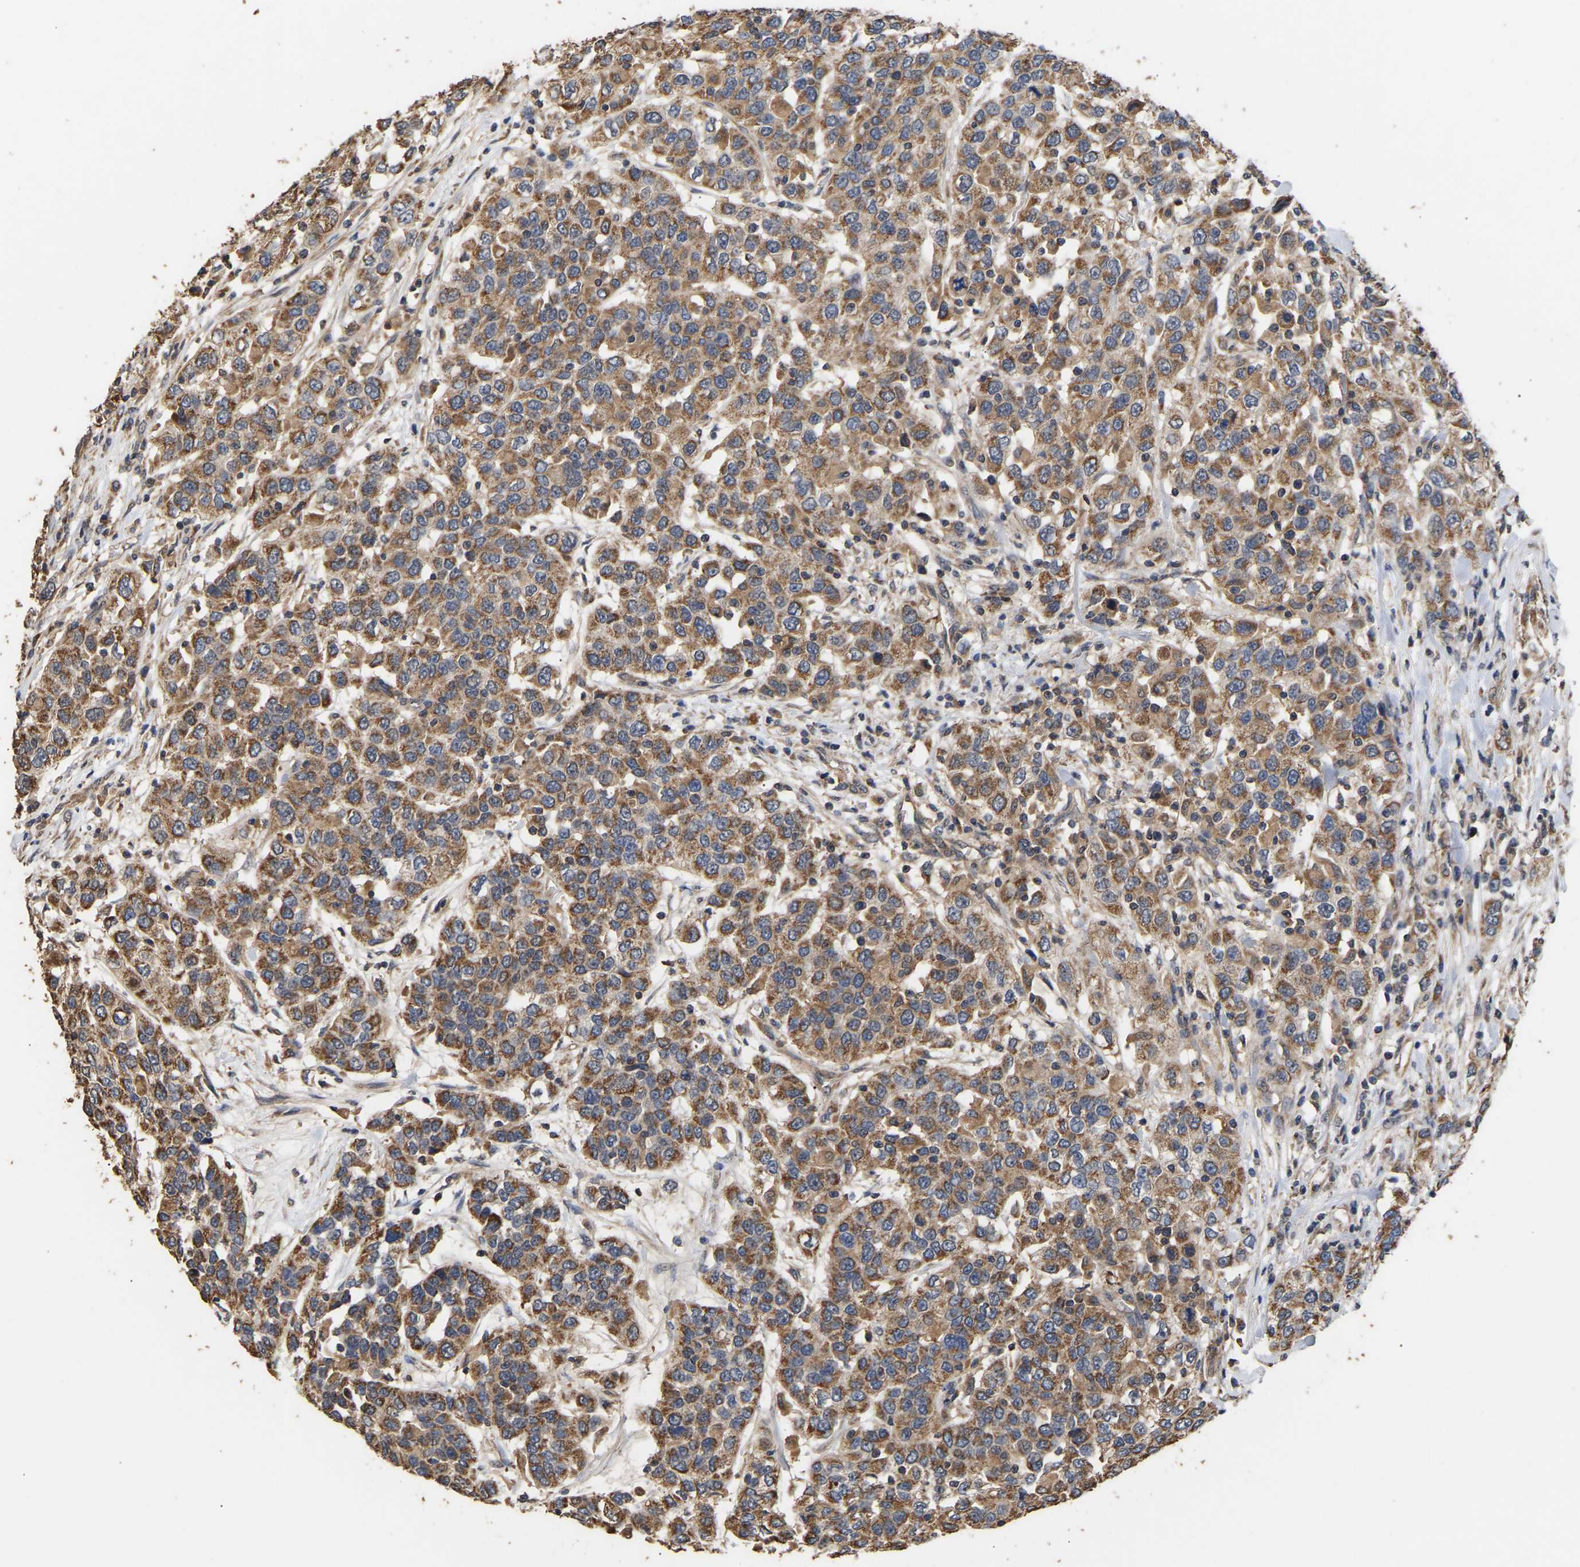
{"staining": {"intensity": "moderate", "quantity": ">75%", "location": "cytoplasmic/membranous"}, "tissue": "urothelial cancer", "cell_type": "Tumor cells", "image_type": "cancer", "snomed": [{"axis": "morphology", "description": "Urothelial carcinoma, High grade"}, {"axis": "topography", "description": "Urinary bladder"}], "caption": "Urothelial carcinoma (high-grade) stained for a protein (brown) exhibits moderate cytoplasmic/membranous positive positivity in about >75% of tumor cells.", "gene": "ZNF26", "patient": {"sex": "female", "age": 80}}